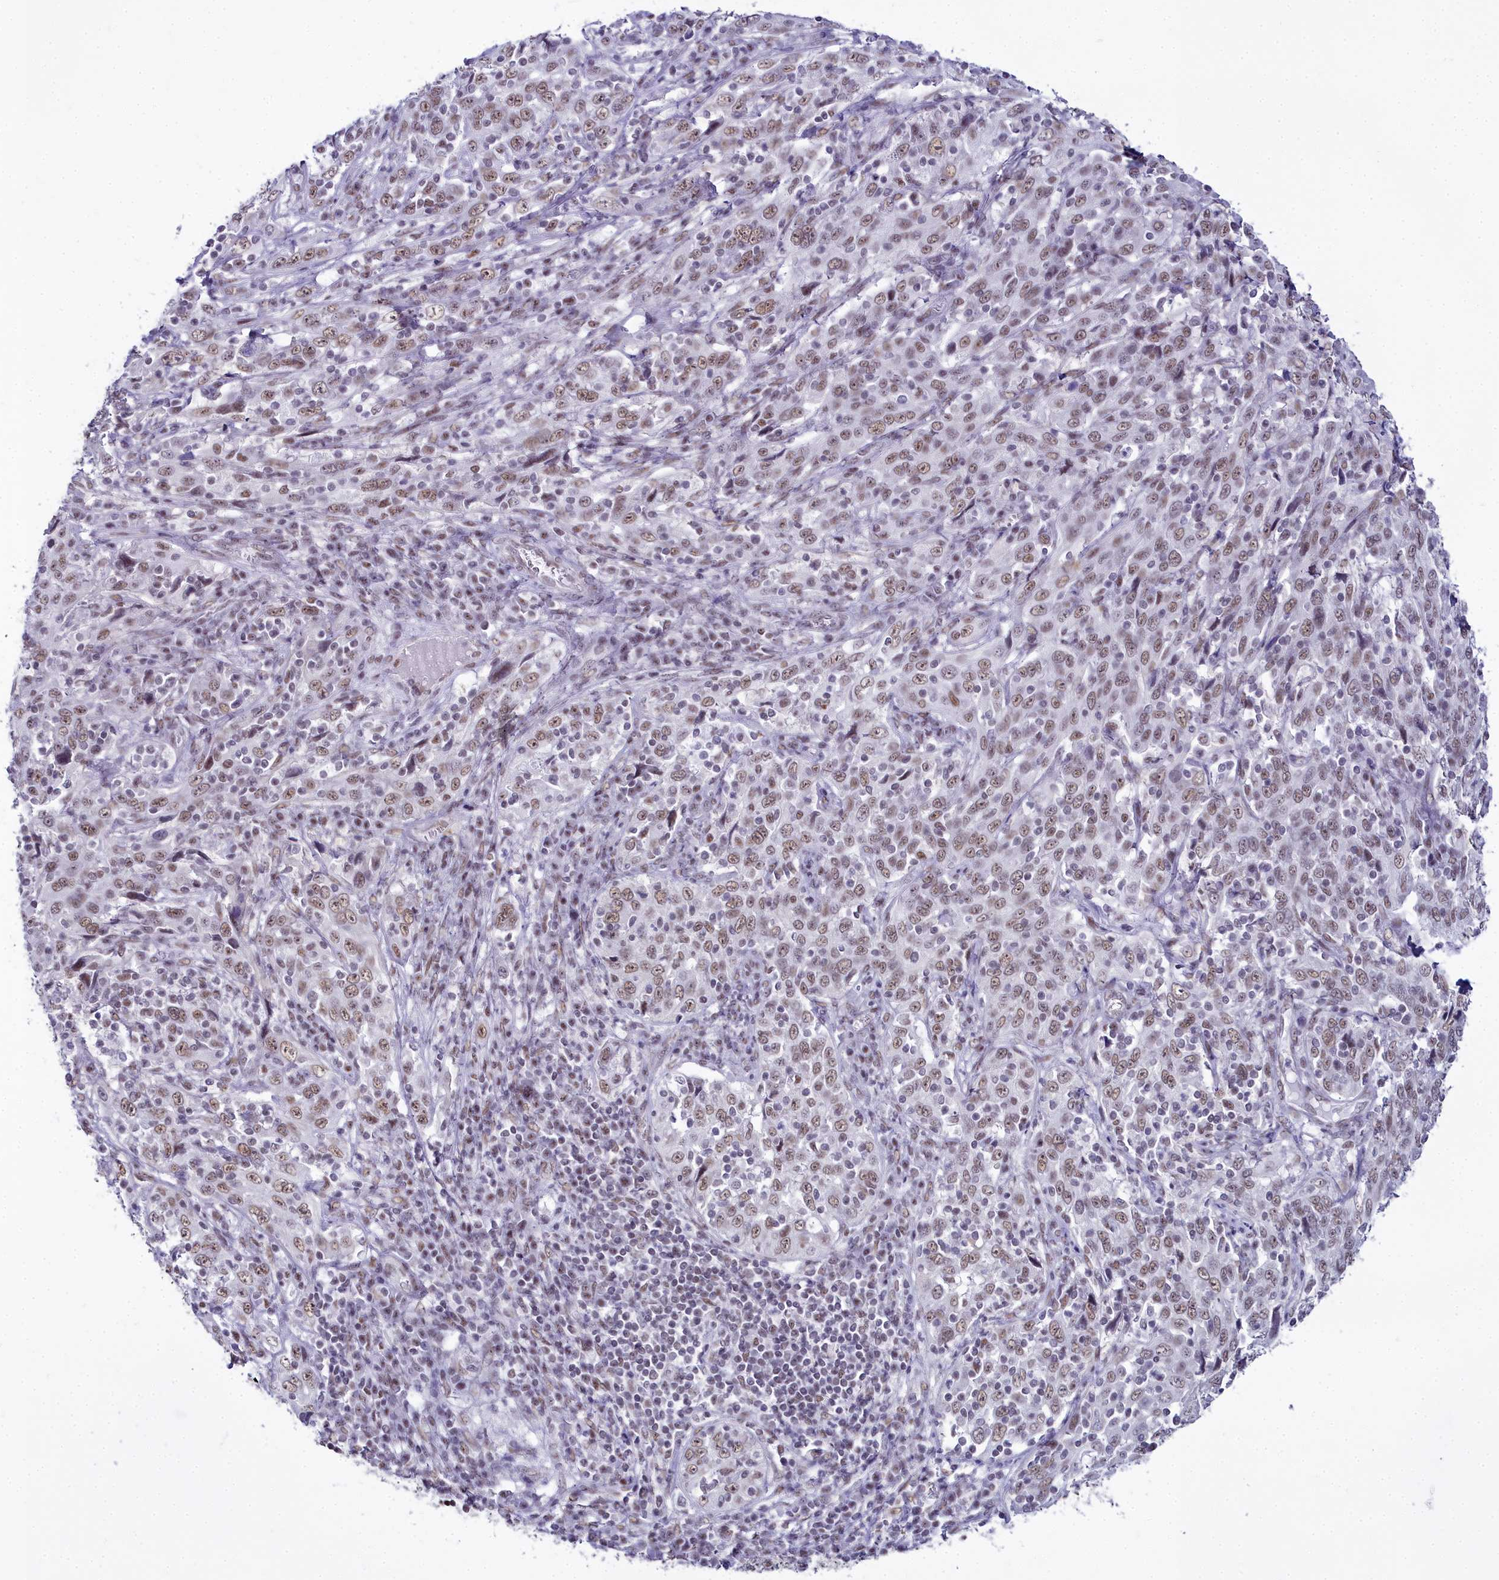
{"staining": {"intensity": "moderate", "quantity": ">75%", "location": "nuclear"}, "tissue": "cervical cancer", "cell_type": "Tumor cells", "image_type": "cancer", "snomed": [{"axis": "morphology", "description": "Squamous cell carcinoma, NOS"}, {"axis": "topography", "description": "Cervix"}], "caption": "Protein staining demonstrates moderate nuclear positivity in about >75% of tumor cells in cervical cancer.", "gene": "RBM12", "patient": {"sex": "female", "age": 46}}